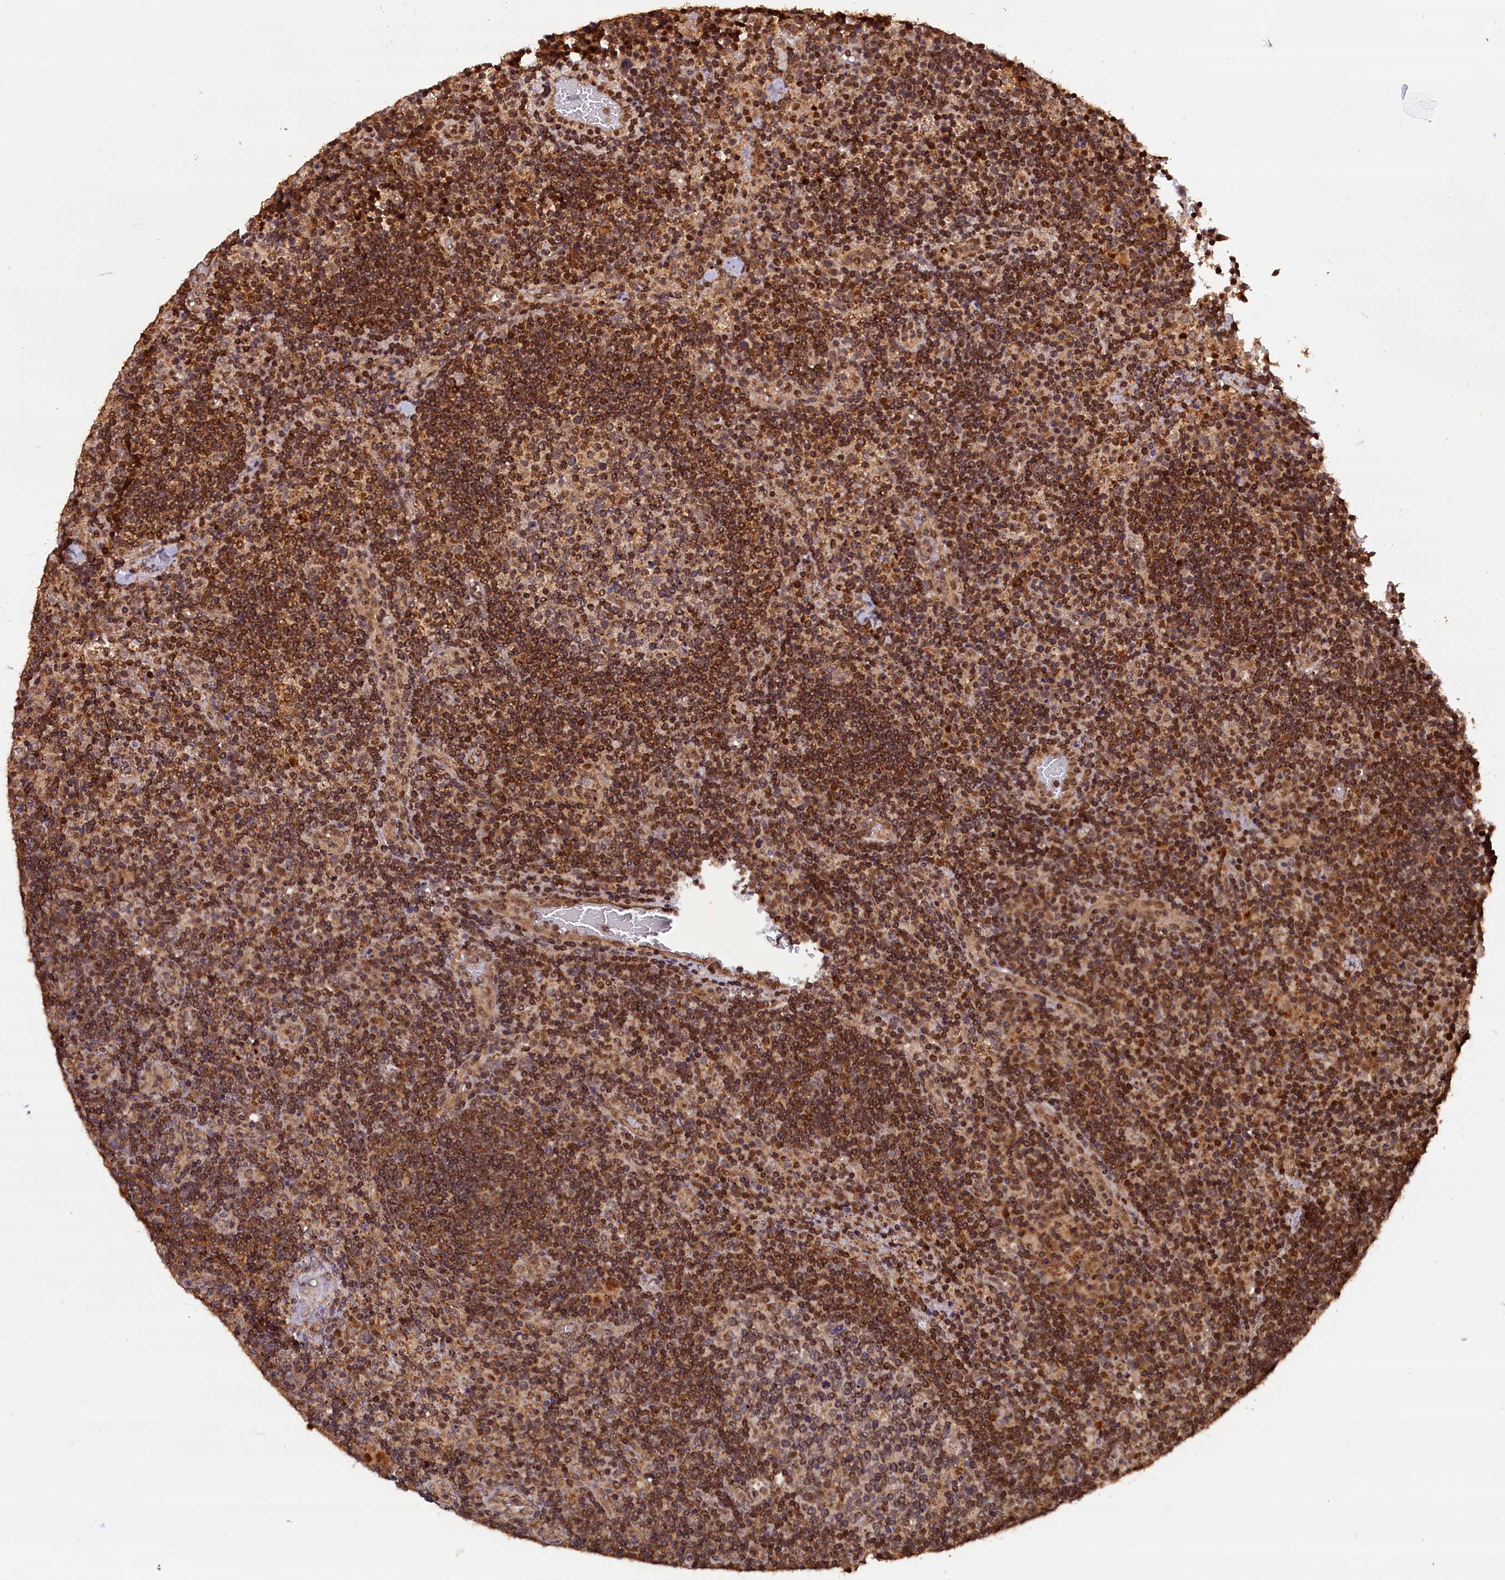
{"staining": {"intensity": "moderate", "quantity": ">75%", "location": "cytoplasmic/membranous"}, "tissue": "lymph node", "cell_type": "Germinal center cells", "image_type": "normal", "snomed": [{"axis": "morphology", "description": "Normal tissue, NOS"}, {"axis": "topography", "description": "Lymph node"}], "caption": "Protein expression analysis of normal human lymph node reveals moderate cytoplasmic/membranous positivity in about >75% of germinal center cells. (DAB IHC with brightfield microscopy, high magnification).", "gene": "IST1", "patient": {"sex": "male", "age": 58}}